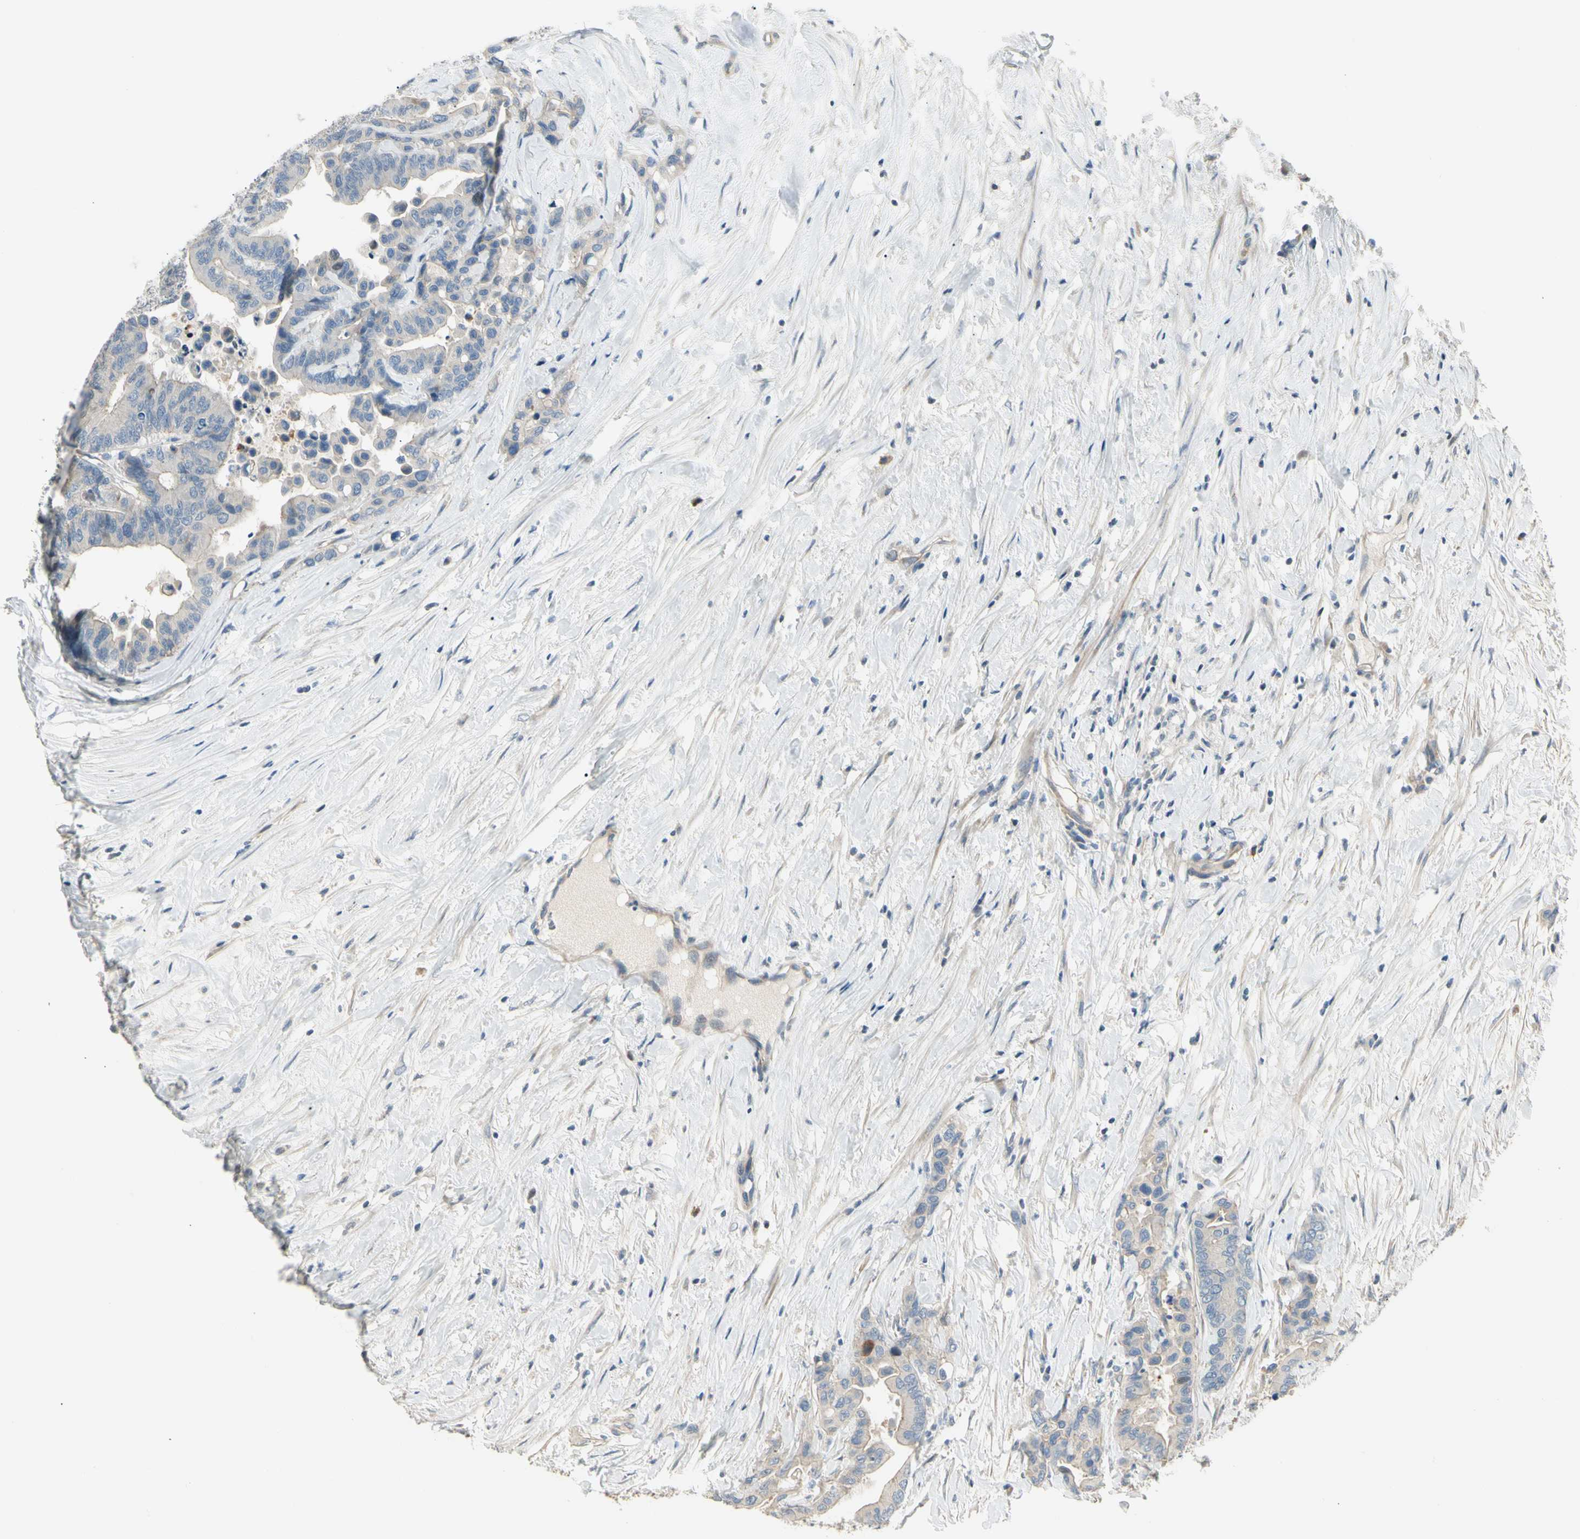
{"staining": {"intensity": "negative", "quantity": "none", "location": "none"}, "tissue": "colorectal cancer", "cell_type": "Tumor cells", "image_type": "cancer", "snomed": [{"axis": "morphology", "description": "Normal tissue, NOS"}, {"axis": "morphology", "description": "Adenocarcinoma, NOS"}, {"axis": "topography", "description": "Colon"}], "caption": "High magnification brightfield microscopy of colorectal adenocarcinoma stained with DAB (brown) and counterstained with hematoxylin (blue): tumor cells show no significant positivity.", "gene": "ADGRA3", "patient": {"sex": "male", "age": 82}}